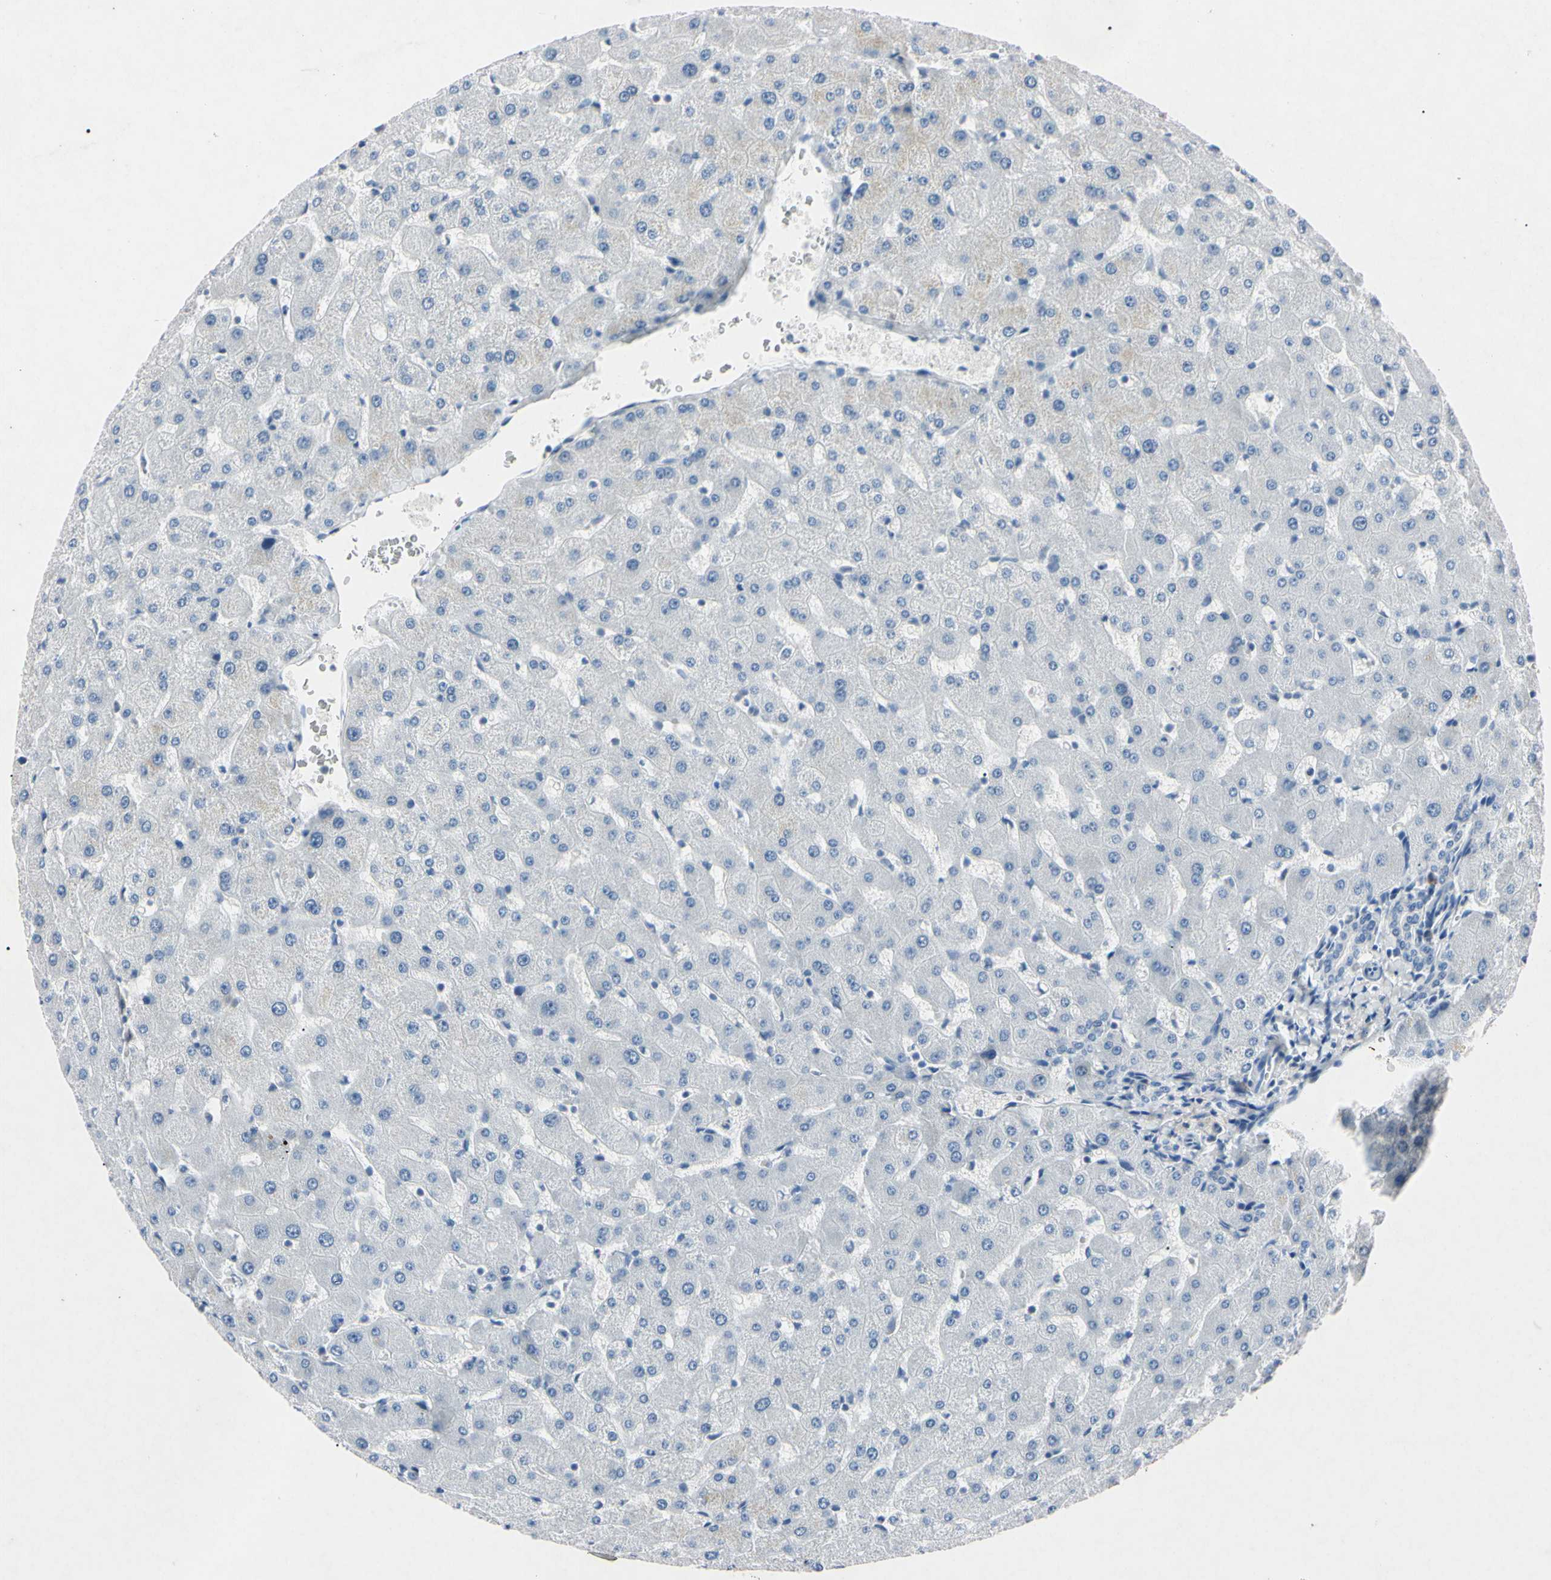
{"staining": {"intensity": "negative", "quantity": "none", "location": "none"}, "tissue": "liver", "cell_type": "Cholangiocytes", "image_type": "normal", "snomed": [{"axis": "morphology", "description": "Normal tissue, NOS"}, {"axis": "topography", "description": "Liver"}], "caption": "Cholangiocytes are negative for brown protein staining in normal liver. (DAB immunohistochemistry visualized using brightfield microscopy, high magnification).", "gene": "ELN", "patient": {"sex": "female", "age": 63}}